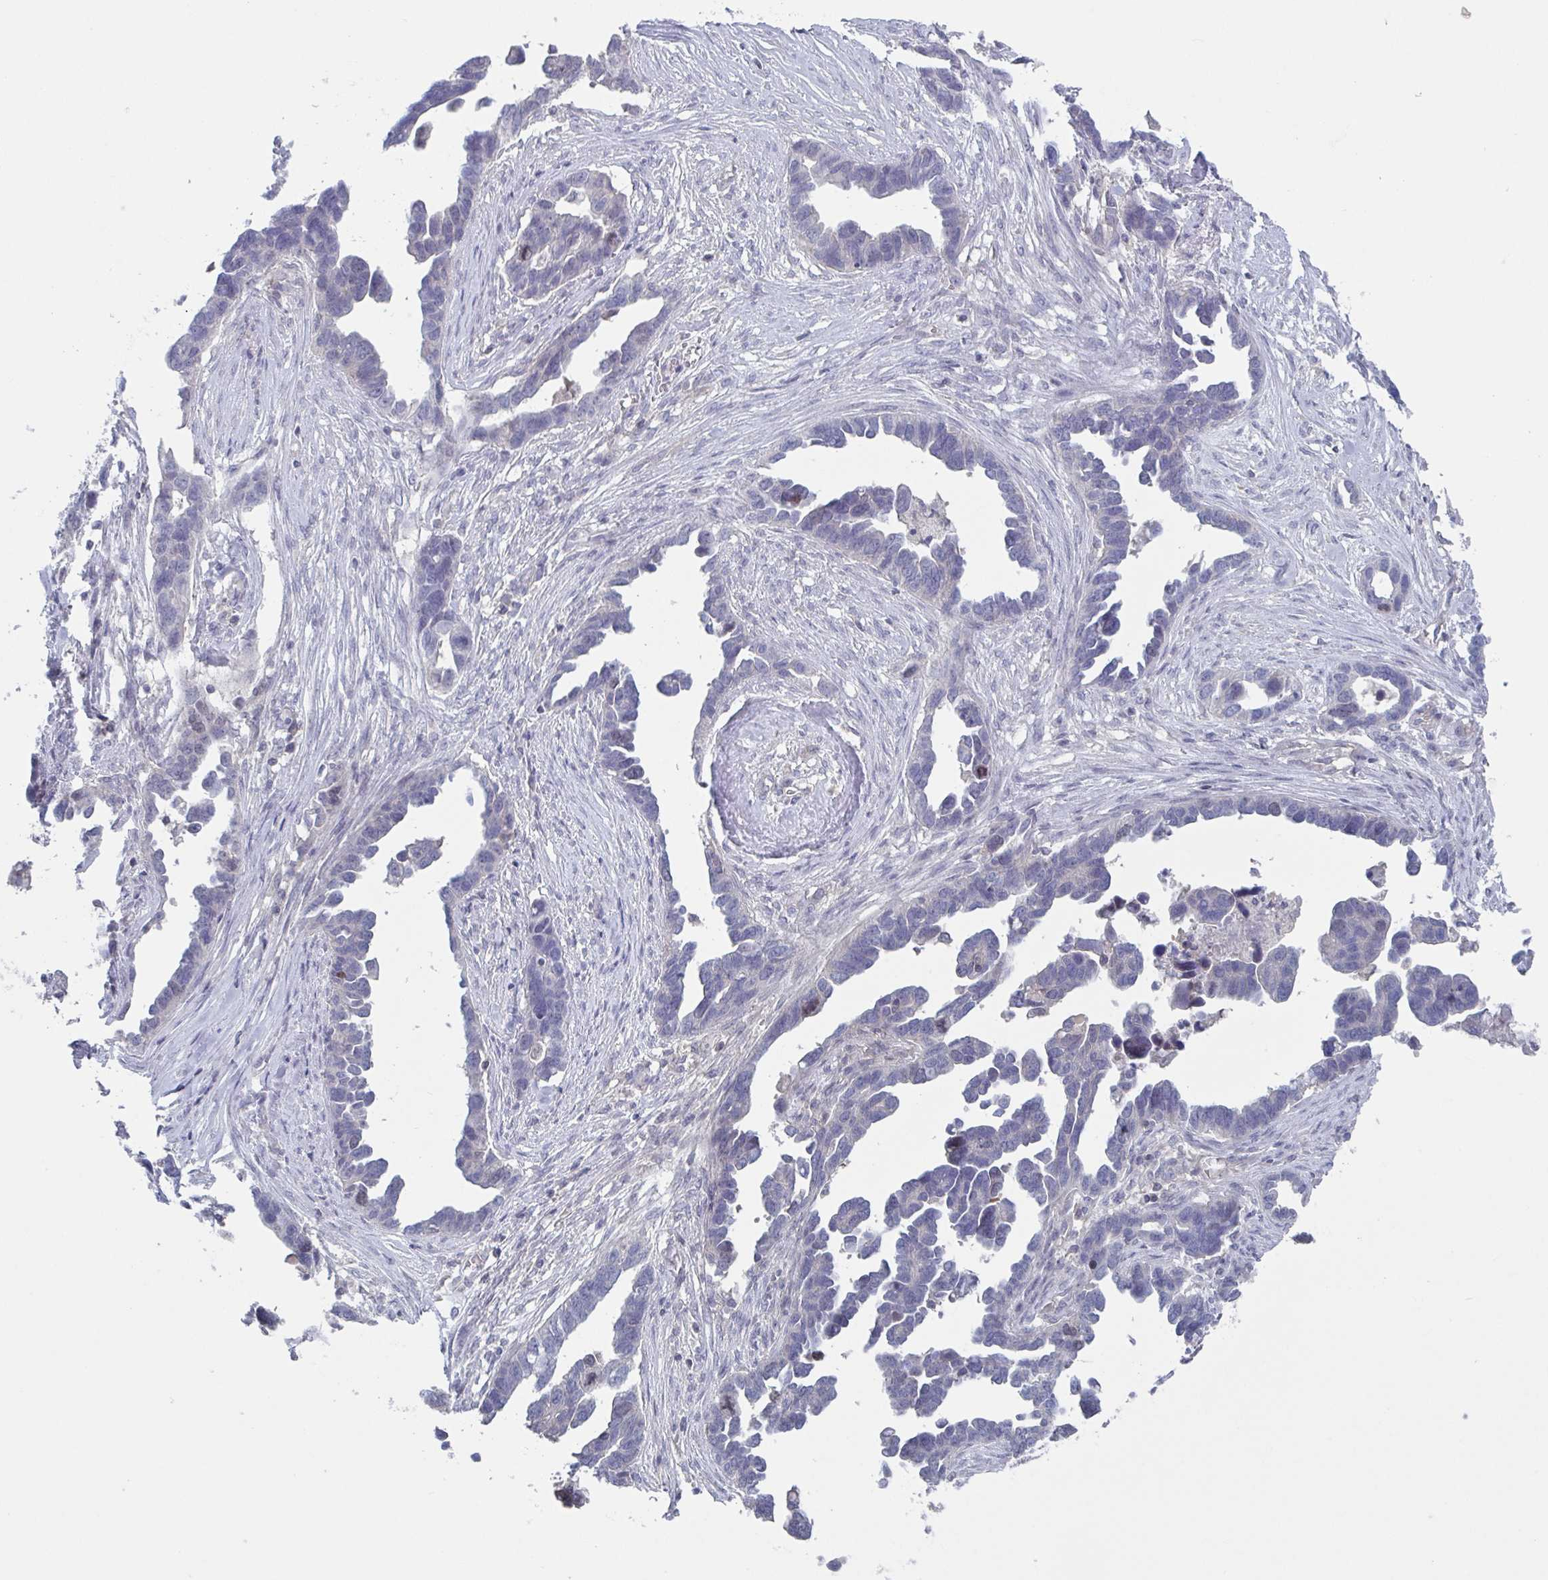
{"staining": {"intensity": "negative", "quantity": "none", "location": "none"}, "tissue": "ovarian cancer", "cell_type": "Tumor cells", "image_type": "cancer", "snomed": [{"axis": "morphology", "description": "Cystadenocarcinoma, serous, NOS"}, {"axis": "topography", "description": "Ovary"}], "caption": "High magnification brightfield microscopy of serous cystadenocarcinoma (ovarian) stained with DAB (3,3'-diaminobenzidine) (brown) and counterstained with hematoxylin (blue): tumor cells show no significant staining. (Immunohistochemistry, brightfield microscopy, high magnification).", "gene": "STK26", "patient": {"sex": "female", "age": 54}}